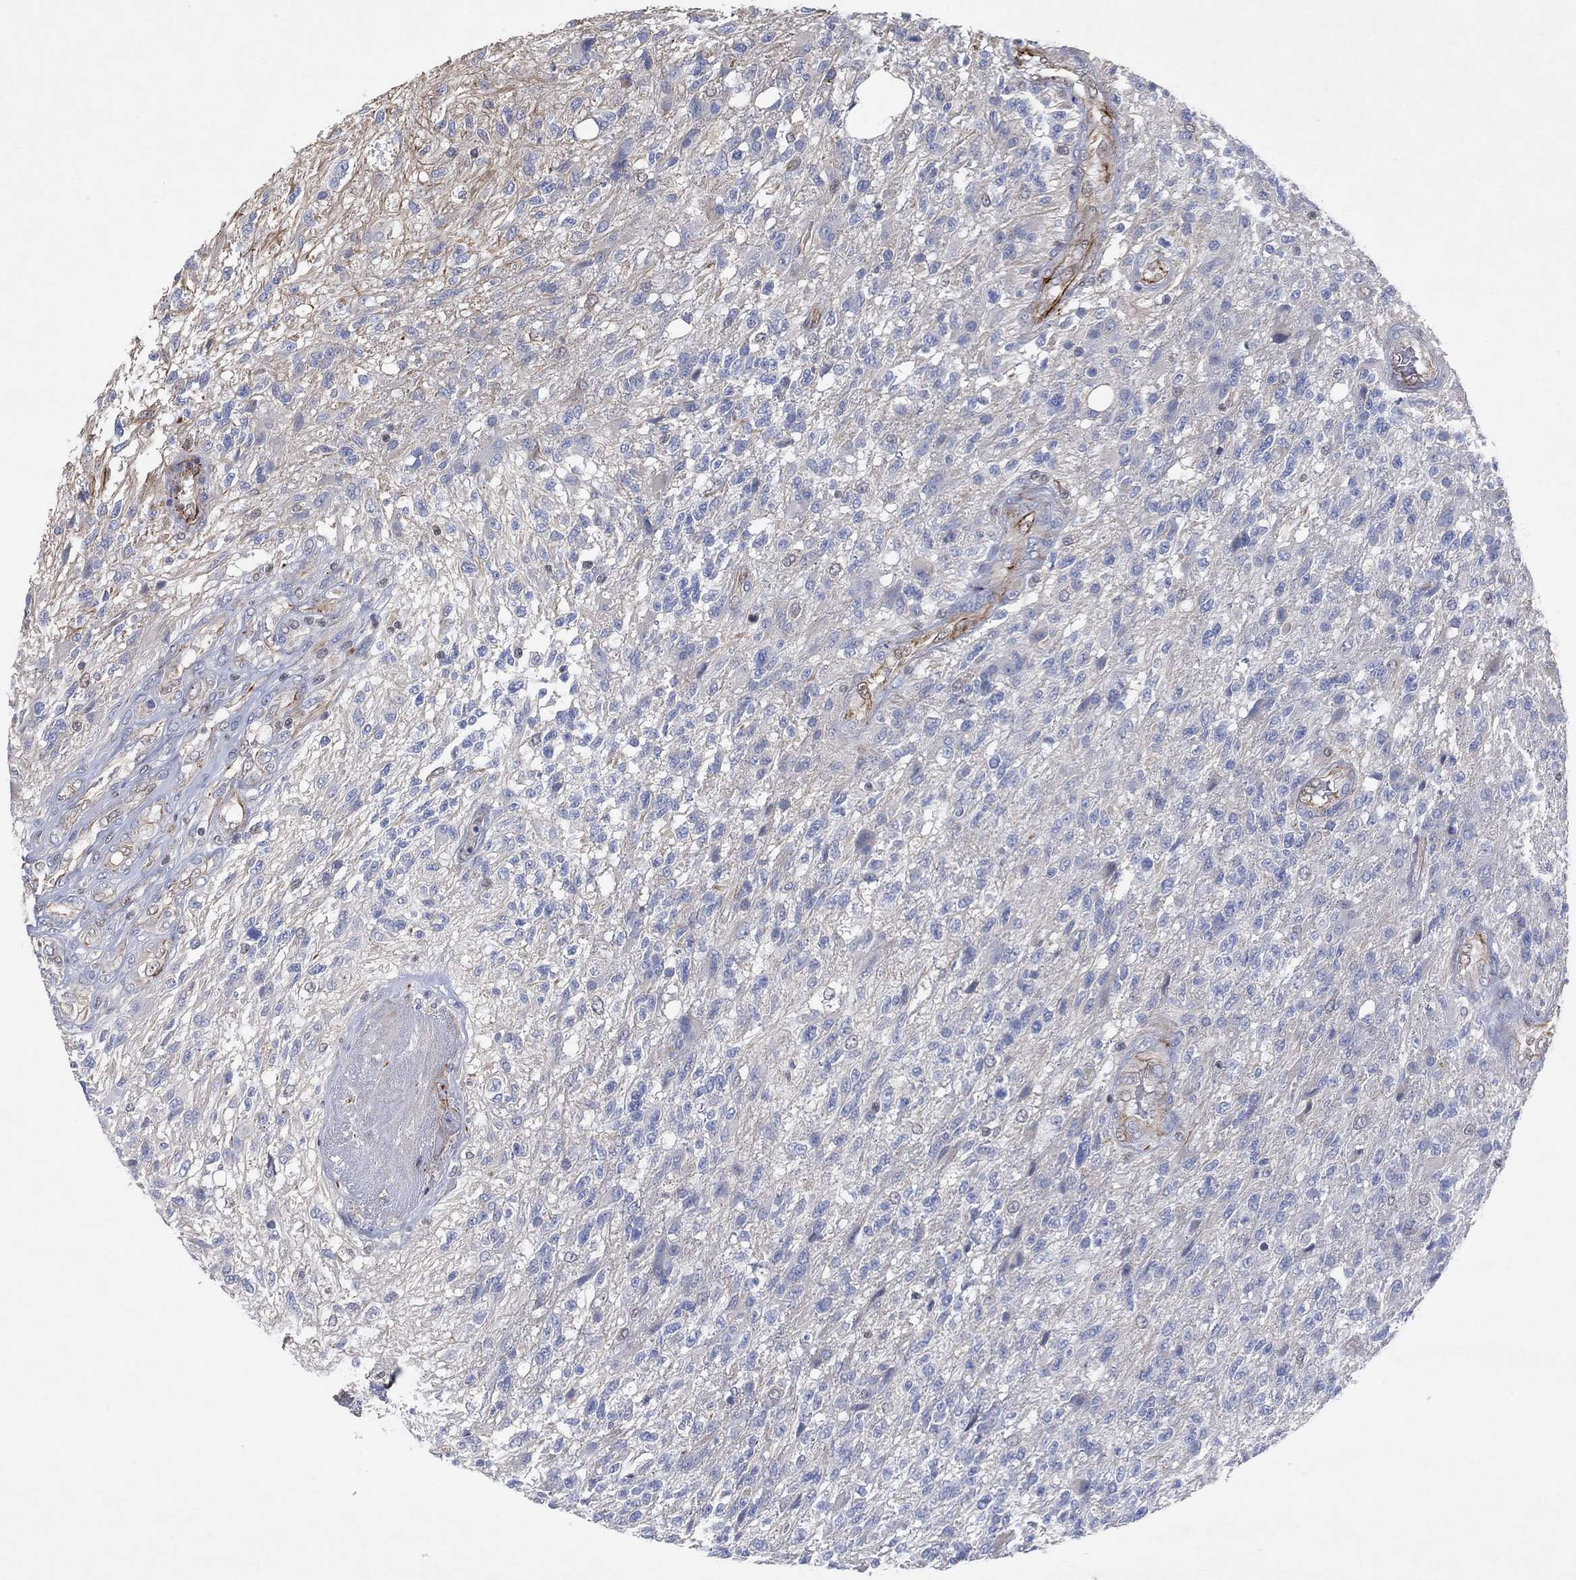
{"staining": {"intensity": "negative", "quantity": "none", "location": "none"}, "tissue": "glioma", "cell_type": "Tumor cells", "image_type": "cancer", "snomed": [{"axis": "morphology", "description": "Glioma, malignant, High grade"}, {"axis": "topography", "description": "Brain"}], "caption": "The IHC micrograph has no significant staining in tumor cells of glioma tissue.", "gene": "FLI1", "patient": {"sex": "male", "age": 56}}